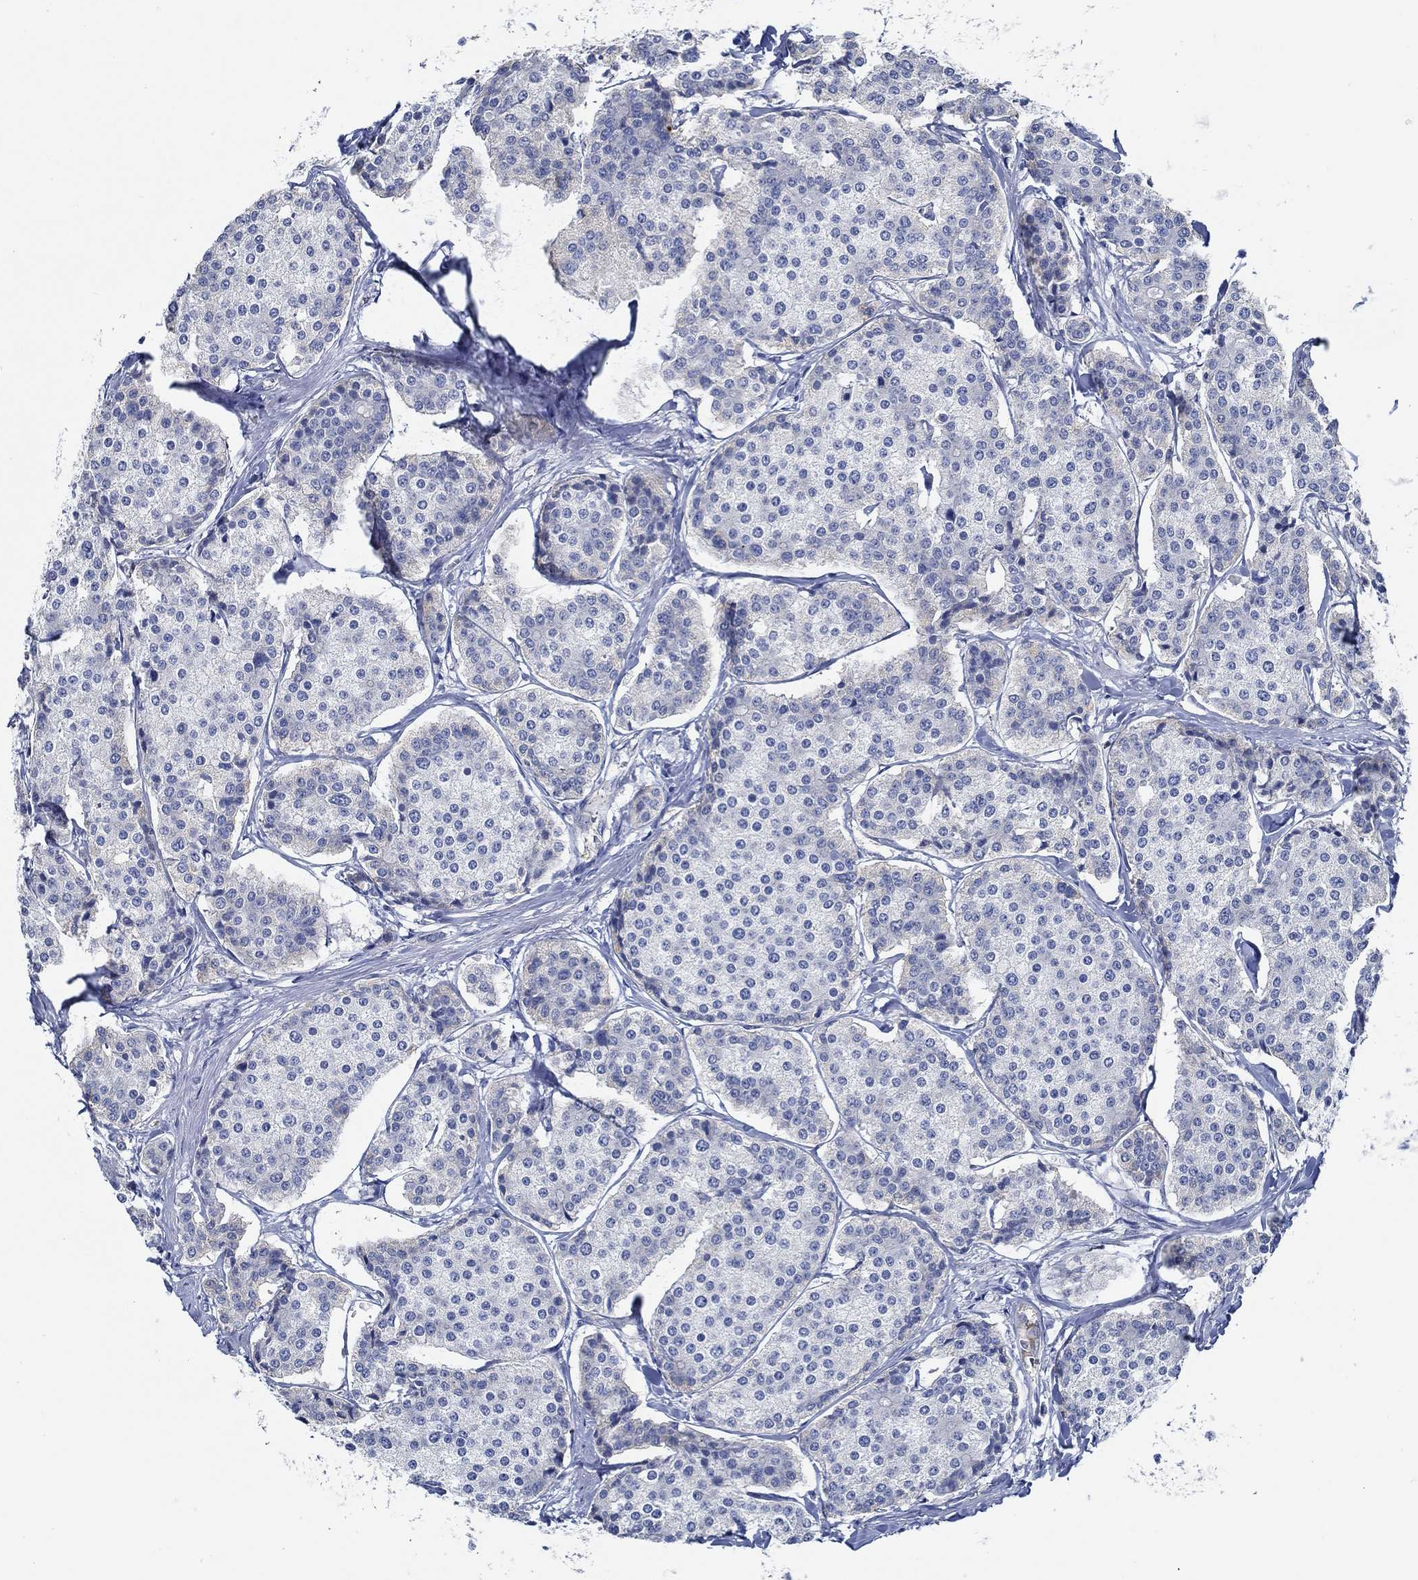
{"staining": {"intensity": "negative", "quantity": "none", "location": "none"}, "tissue": "carcinoid", "cell_type": "Tumor cells", "image_type": "cancer", "snomed": [{"axis": "morphology", "description": "Carcinoid, malignant, NOS"}, {"axis": "topography", "description": "Small intestine"}], "caption": "Human carcinoid stained for a protein using immunohistochemistry exhibits no expression in tumor cells.", "gene": "HECW2", "patient": {"sex": "female", "age": 65}}